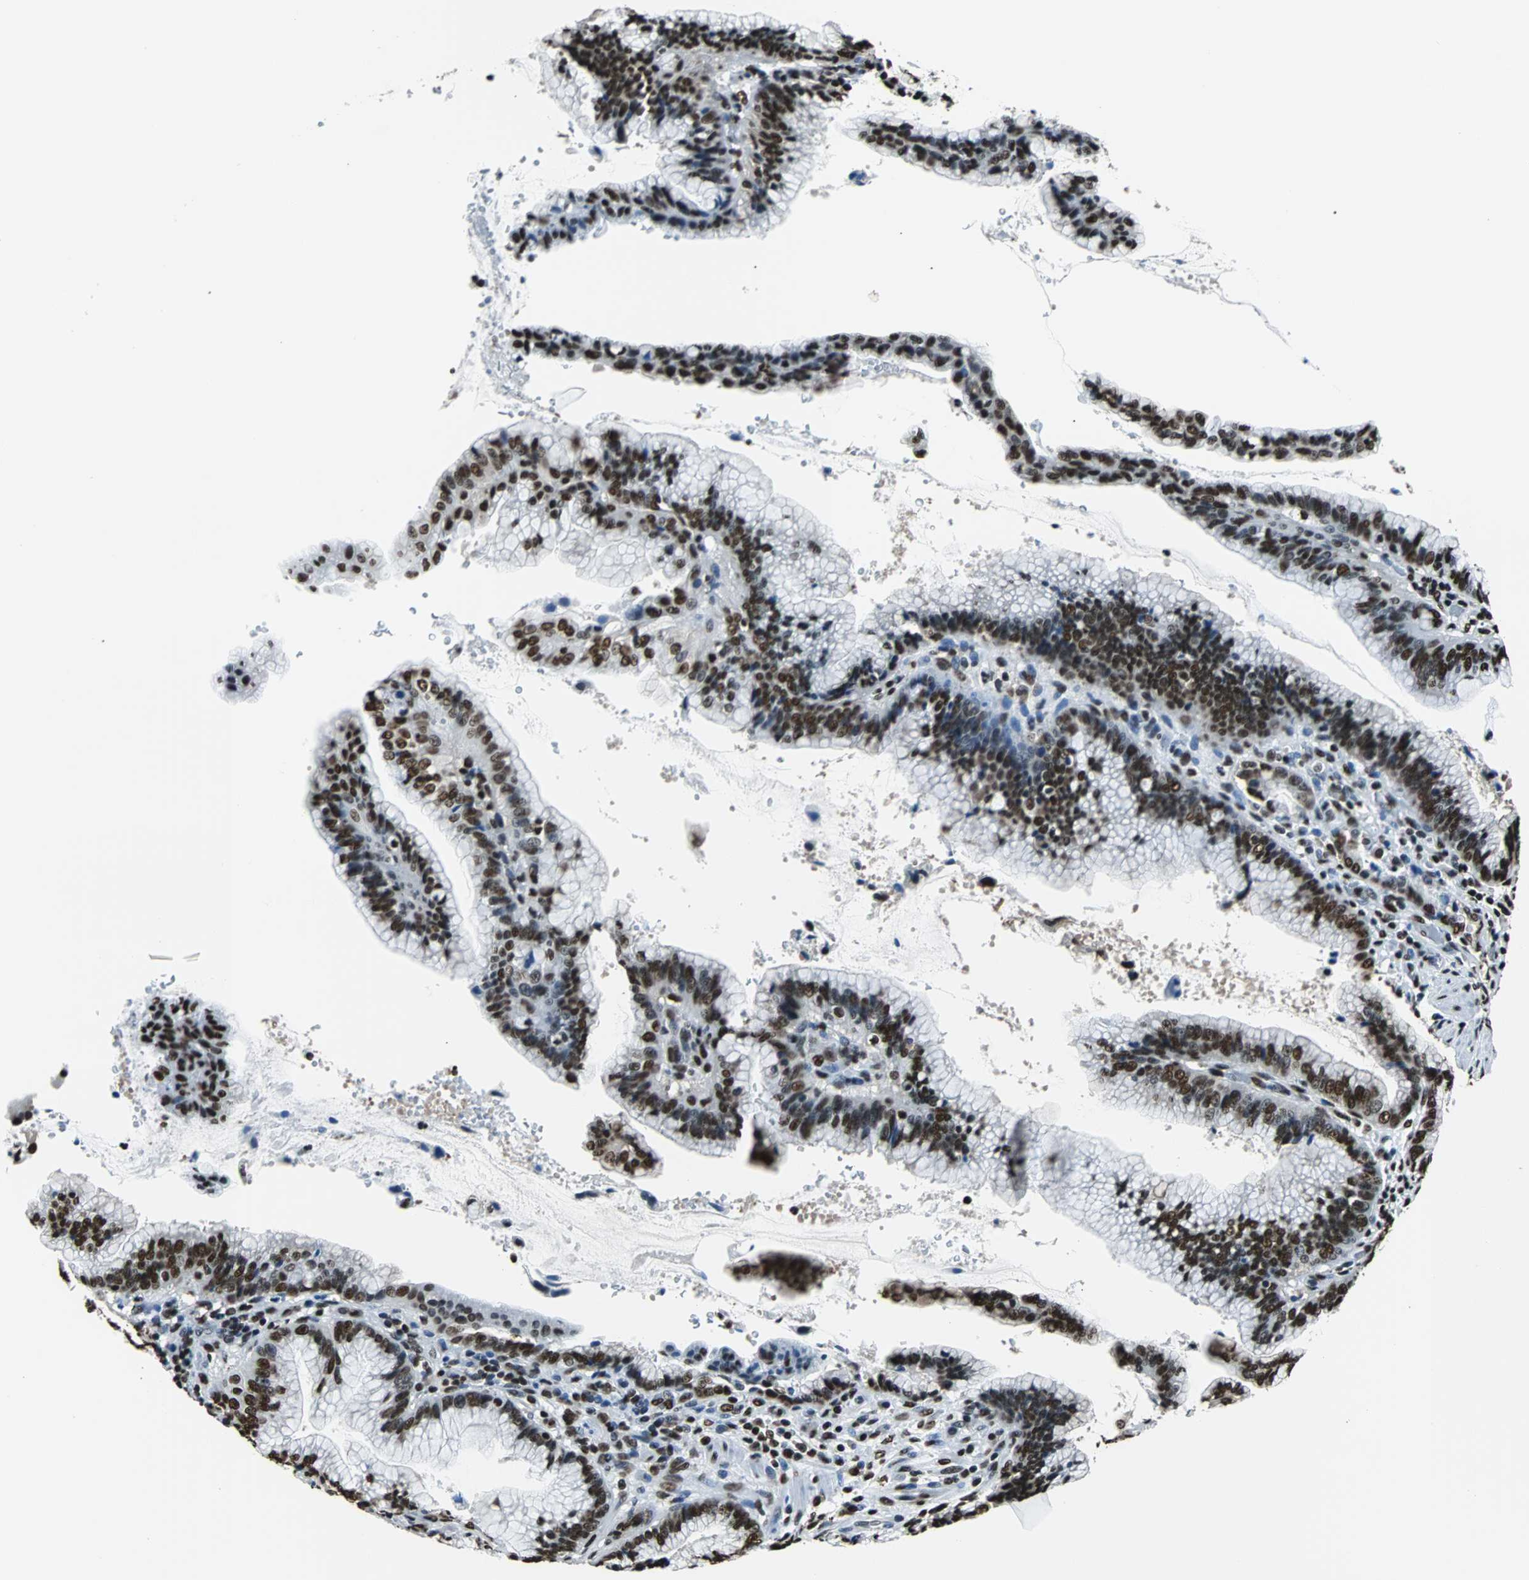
{"staining": {"intensity": "strong", "quantity": ">75%", "location": "nuclear"}, "tissue": "pancreatic cancer", "cell_type": "Tumor cells", "image_type": "cancer", "snomed": [{"axis": "morphology", "description": "Adenocarcinoma, NOS"}, {"axis": "topography", "description": "Pancreas"}], "caption": "IHC micrograph of neoplastic tissue: pancreatic cancer (adenocarcinoma) stained using IHC shows high levels of strong protein expression localized specifically in the nuclear of tumor cells, appearing as a nuclear brown color.", "gene": "FUBP1", "patient": {"sex": "female", "age": 64}}